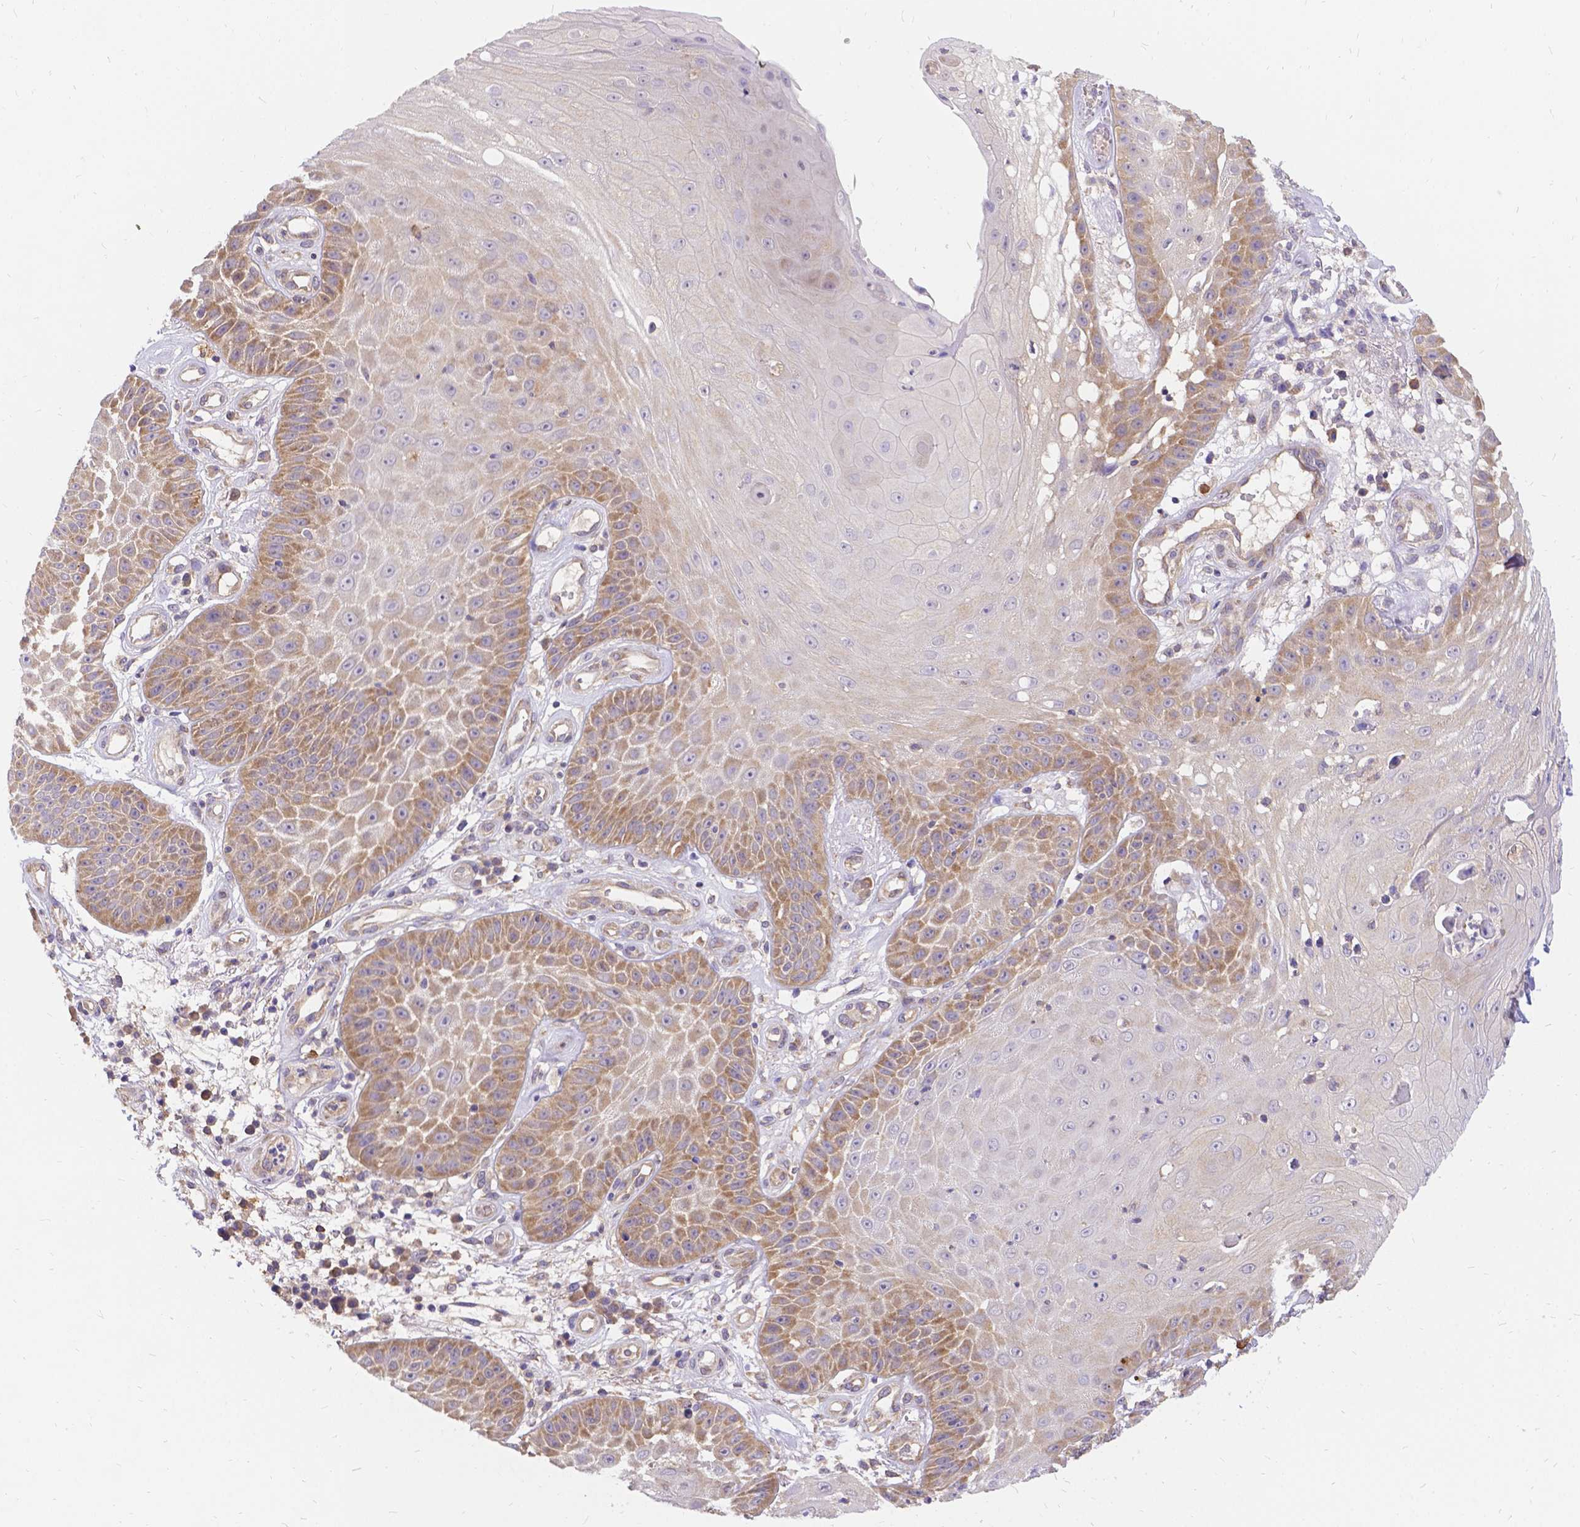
{"staining": {"intensity": "moderate", "quantity": "25%-75%", "location": "cytoplasmic/membranous"}, "tissue": "skin cancer", "cell_type": "Tumor cells", "image_type": "cancer", "snomed": [{"axis": "morphology", "description": "Squamous cell carcinoma, NOS"}, {"axis": "topography", "description": "Skin"}], "caption": "A photomicrograph of human squamous cell carcinoma (skin) stained for a protein shows moderate cytoplasmic/membranous brown staining in tumor cells.", "gene": "DENND6A", "patient": {"sex": "male", "age": 70}}